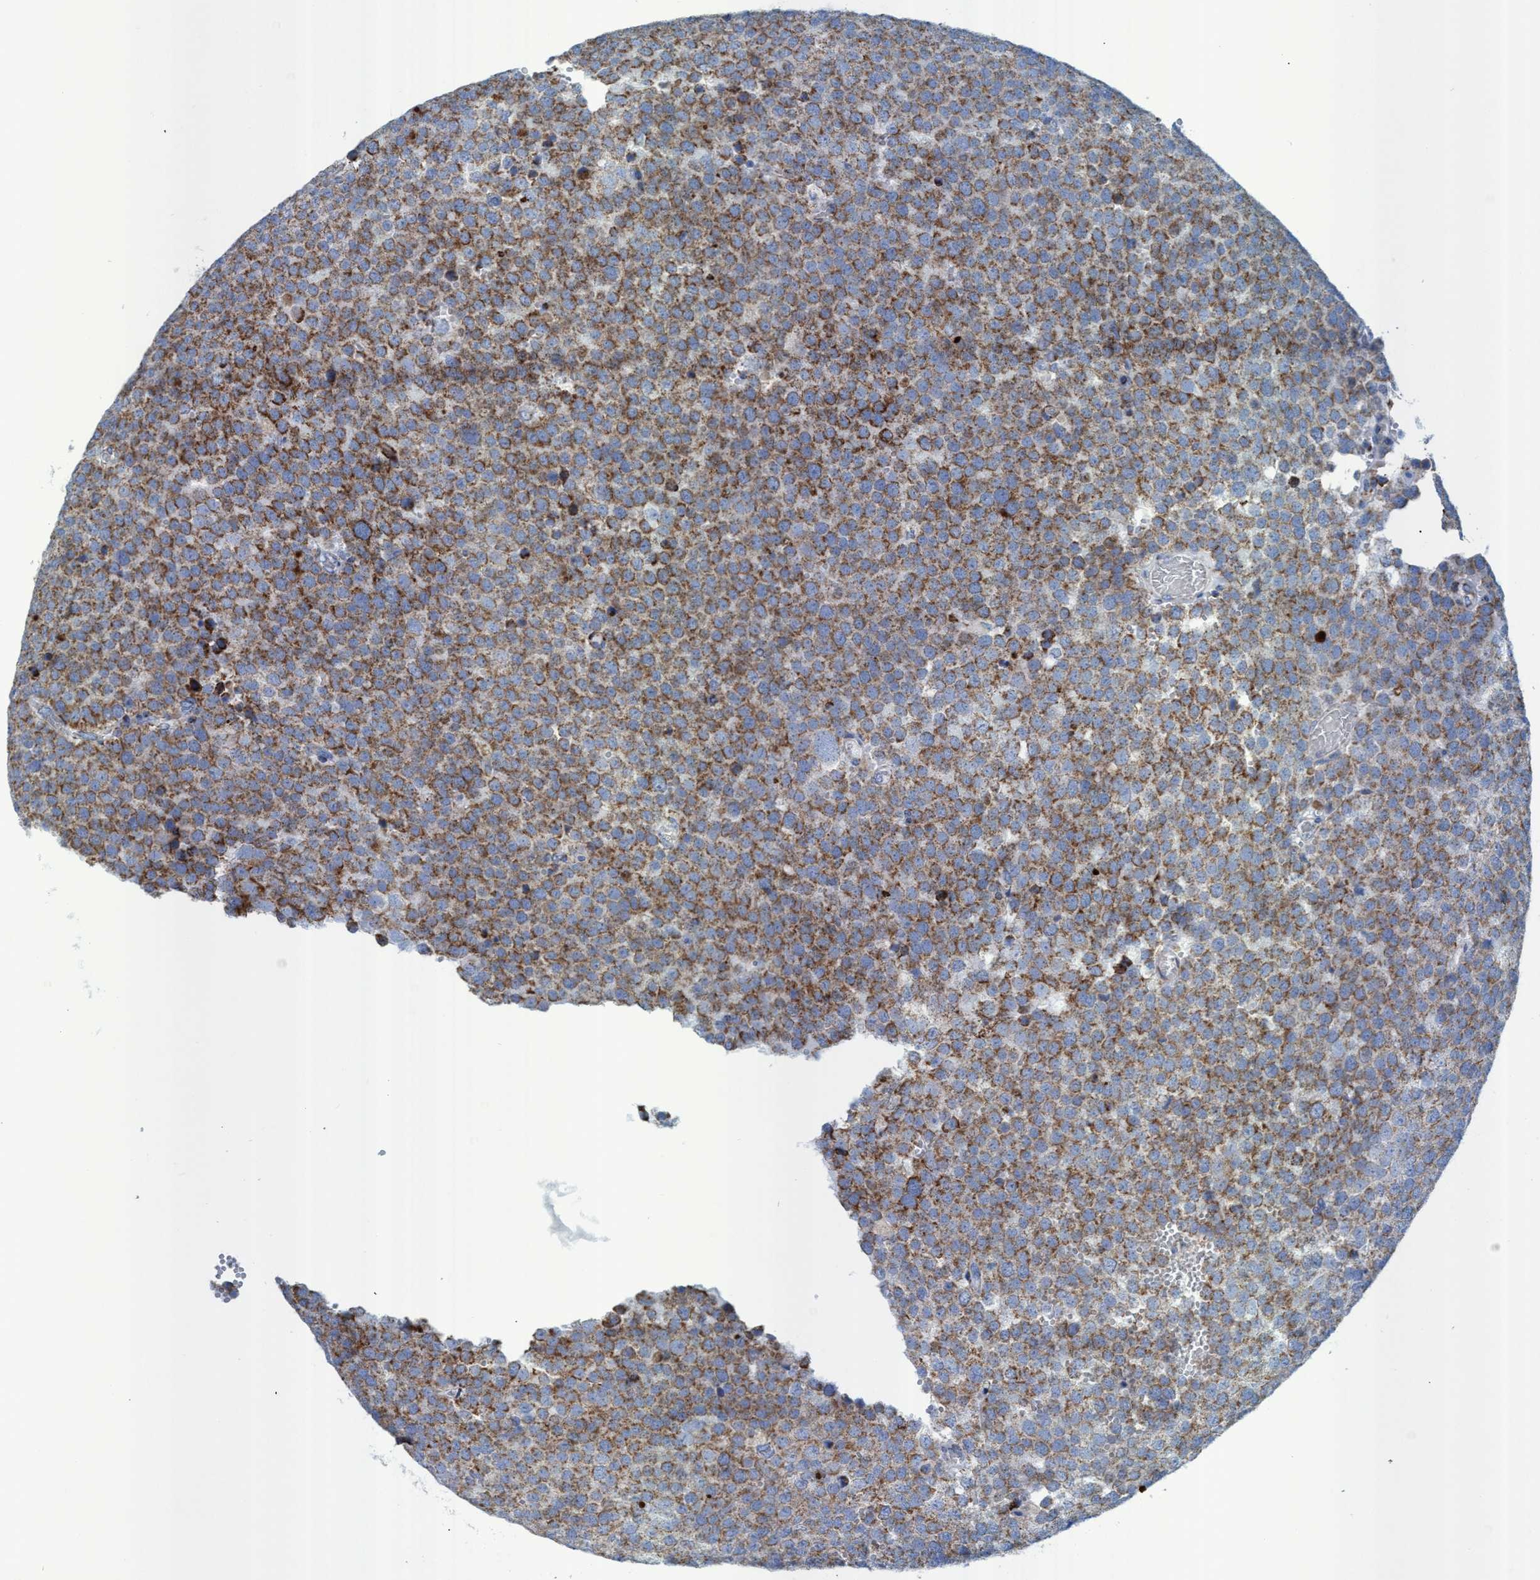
{"staining": {"intensity": "moderate", "quantity": ">75%", "location": "cytoplasmic/membranous"}, "tissue": "testis cancer", "cell_type": "Tumor cells", "image_type": "cancer", "snomed": [{"axis": "morphology", "description": "Normal tissue, NOS"}, {"axis": "morphology", "description": "Seminoma, NOS"}, {"axis": "topography", "description": "Testis"}], "caption": "Human testis cancer (seminoma) stained for a protein (brown) shows moderate cytoplasmic/membranous positive positivity in approximately >75% of tumor cells.", "gene": "GGA3", "patient": {"sex": "male", "age": 71}}